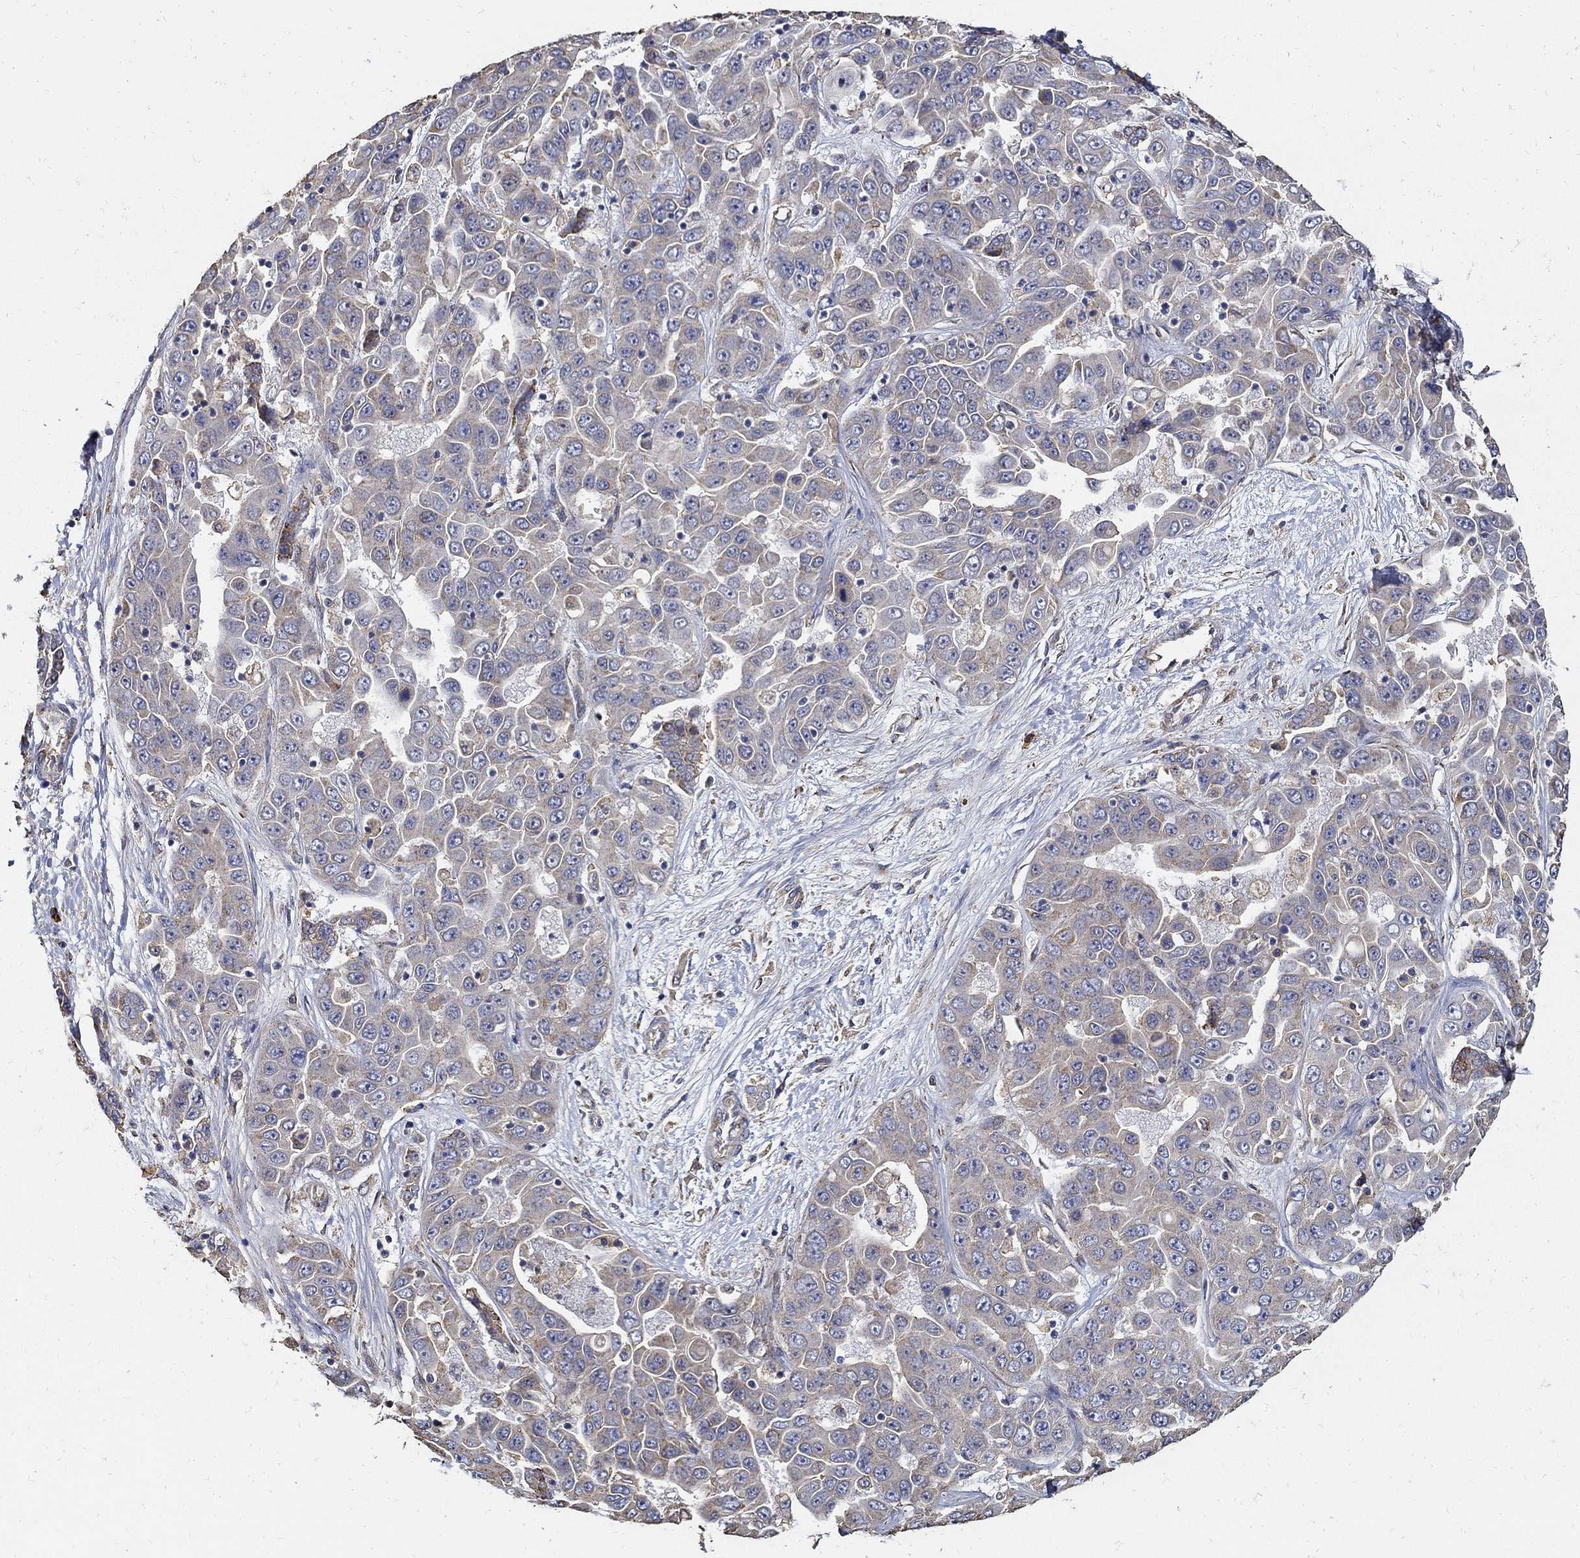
{"staining": {"intensity": "weak", "quantity": "25%-75%", "location": "cytoplasmic/membranous"}, "tissue": "liver cancer", "cell_type": "Tumor cells", "image_type": "cancer", "snomed": [{"axis": "morphology", "description": "Cholangiocarcinoma"}, {"axis": "topography", "description": "Liver"}], "caption": "Weak cytoplasmic/membranous expression is seen in approximately 25%-75% of tumor cells in liver cancer (cholangiocarcinoma).", "gene": "EMILIN3", "patient": {"sex": "female", "age": 52}}